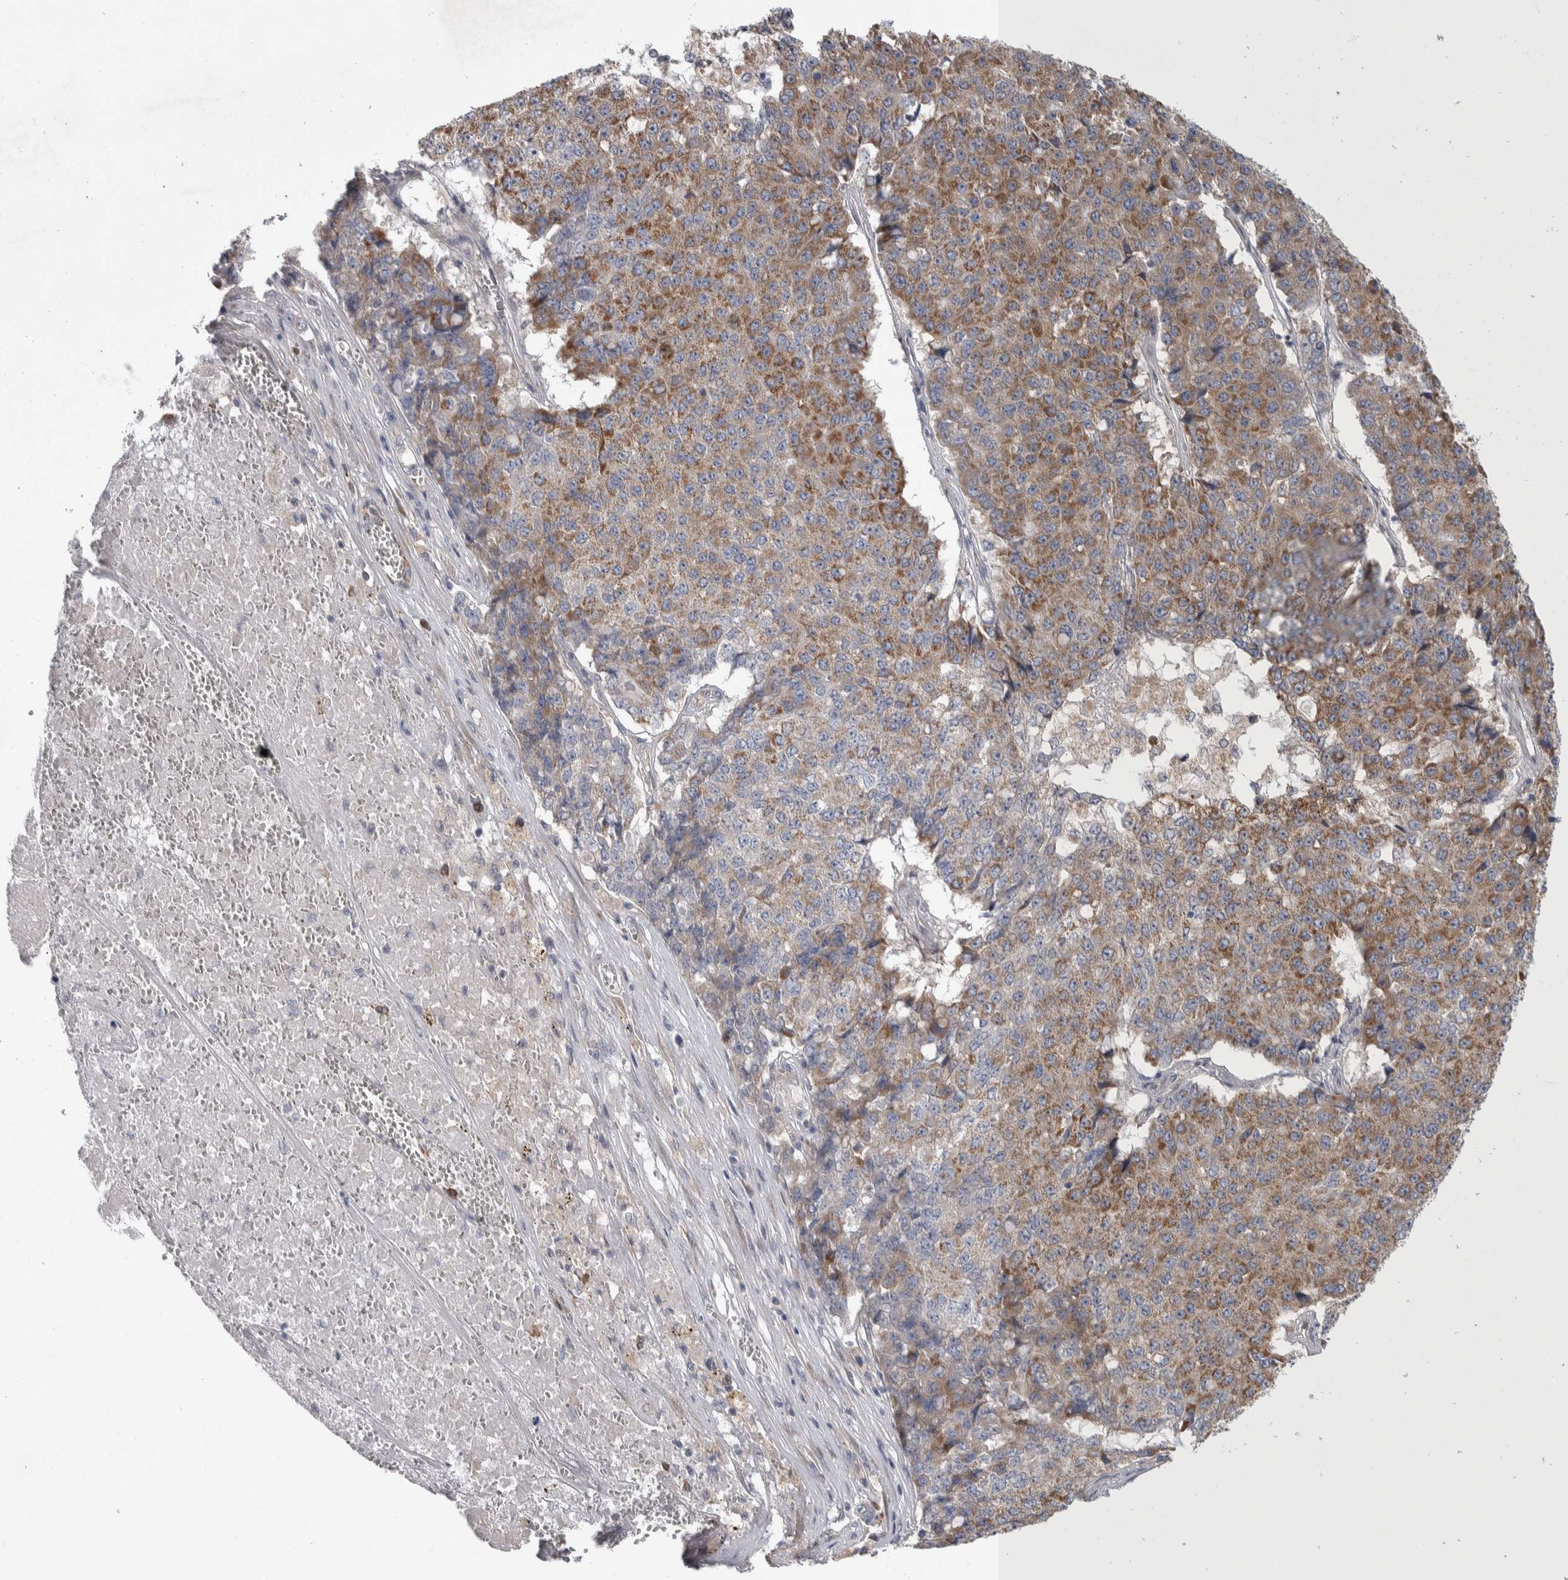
{"staining": {"intensity": "moderate", "quantity": "25%-75%", "location": "cytoplasmic/membranous"}, "tissue": "pancreatic cancer", "cell_type": "Tumor cells", "image_type": "cancer", "snomed": [{"axis": "morphology", "description": "Adenocarcinoma, NOS"}, {"axis": "topography", "description": "Pancreas"}], "caption": "Immunohistochemistry histopathology image of human pancreatic cancer stained for a protein (brown), which demonstrates medium levels of moderate cytoplasmic/membranous positivity in approximately 25%-75% of tumor cells.", "gene": "IBTK", "patient": {"sex": "male", "age": 50}}